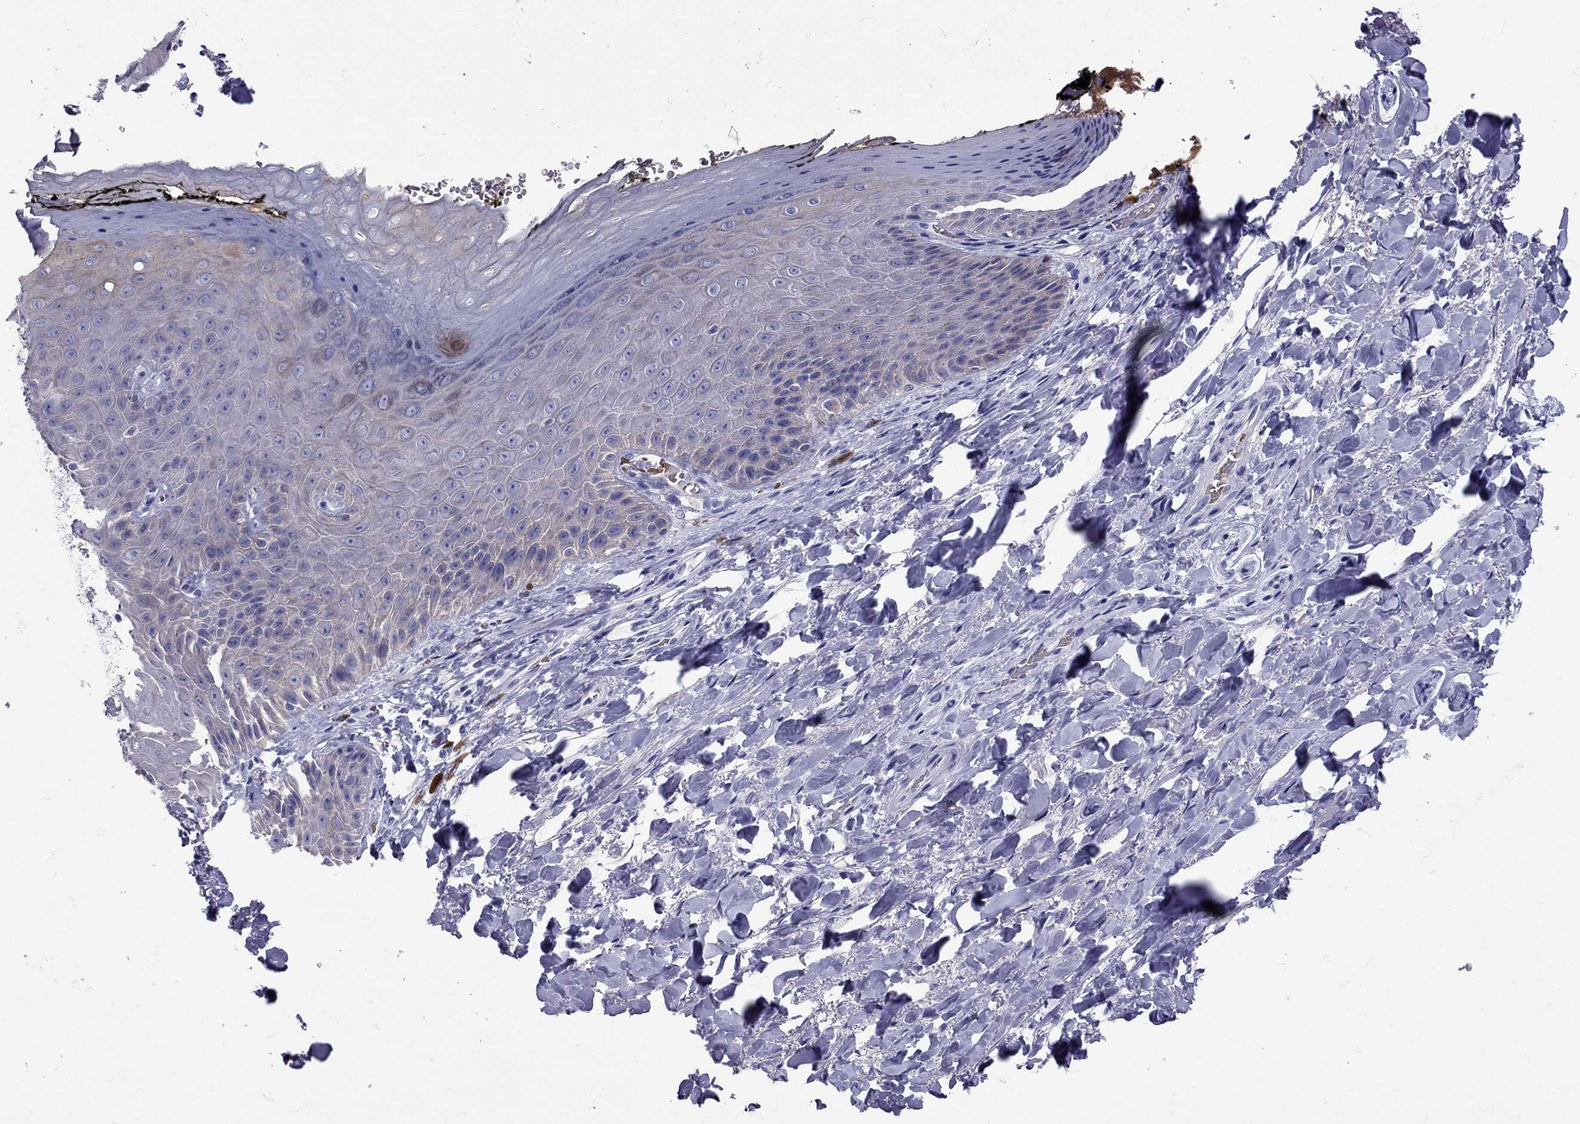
{"staining": {"intensity": "negative", "quantity": "none", "location": "none"}, "tissue": "skin", "cell_type": "Epidermal cells", "image_type": "normal", "snomed": [{"axis": "morphology", "description": "Normal tissue, NOS"}, {"axis": "topography", "description": "Anal"}, {"axis": "topography", "description": "Peripheral nerve tissue"}], "caption": "Immunohistochemical staining of benign human skin shows no significant positivity in epidermal cells.", "gene": "TBR1", "patient": {"sex": "male", "age": 53}}